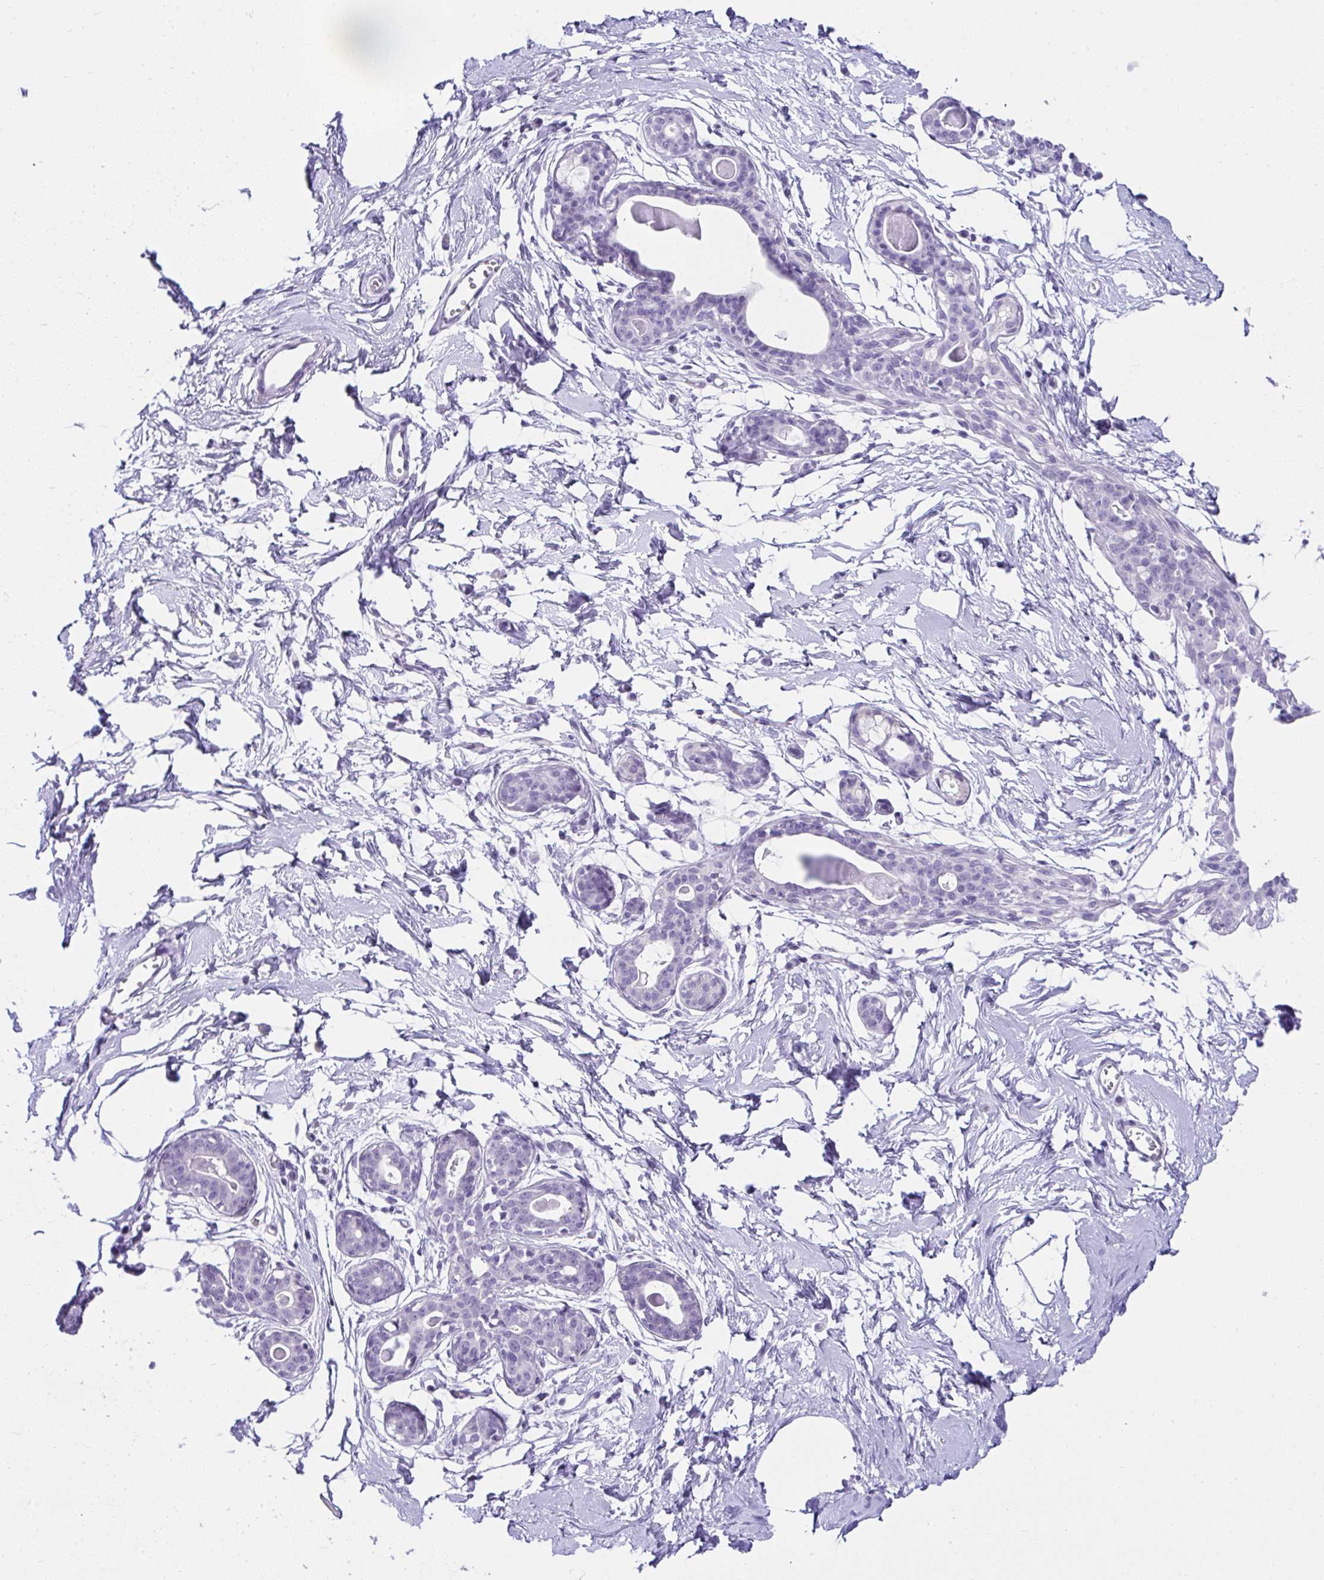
{"staining": {"intensity": "negative", "quantity": "none", "location": "none"}, "tissue": "breast", "cell_type": "Adipocytes", "image_type": "normal", "snomed": [{"axis": "morphology", "description": "Normal tissue, NOS"}, {"axis": "topography", "description": "Breast"}], "caption": "Adipocytes show no significant protein staining in normal breast.", "gene": "RNF183", "patient": {"sex": "female", "age": 45}}